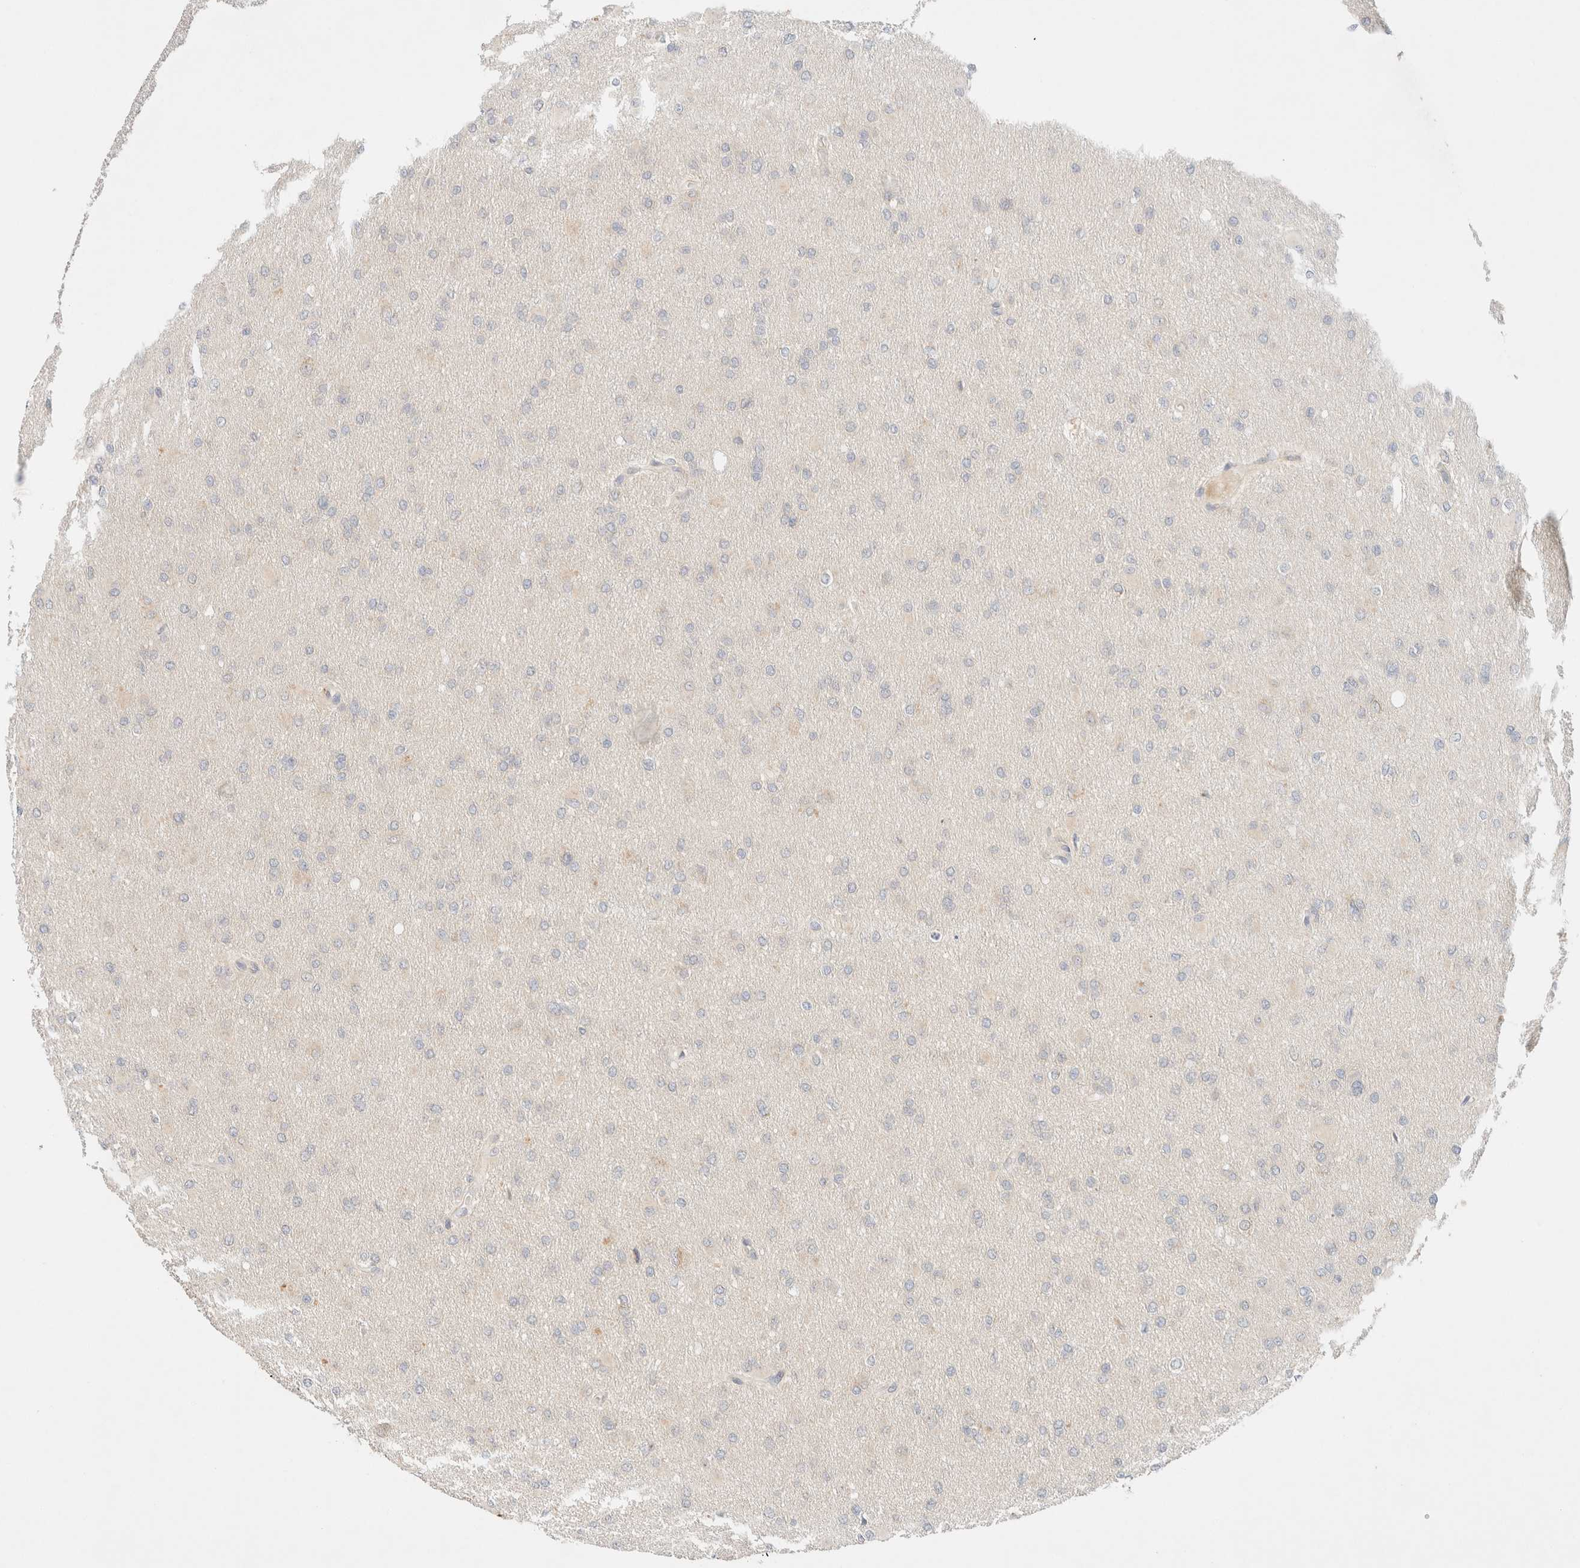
{"staining": {"intensity": "negative", "quantity": "none", "location": "none"}, "tissue": "glioma", "cell_type": "Tumor cells", "image_type": "cancer", "snomed": [{"axis": "morphology", "description": "Glioma, malignant, High grade"}, {"axis": "topography", "description": "Cerebral cortex"}], "caption": "Tumor cells are negative for protein expression in human glioma.", "gene": "SARM1", "patient": {"sex": "female", "age": 36}}